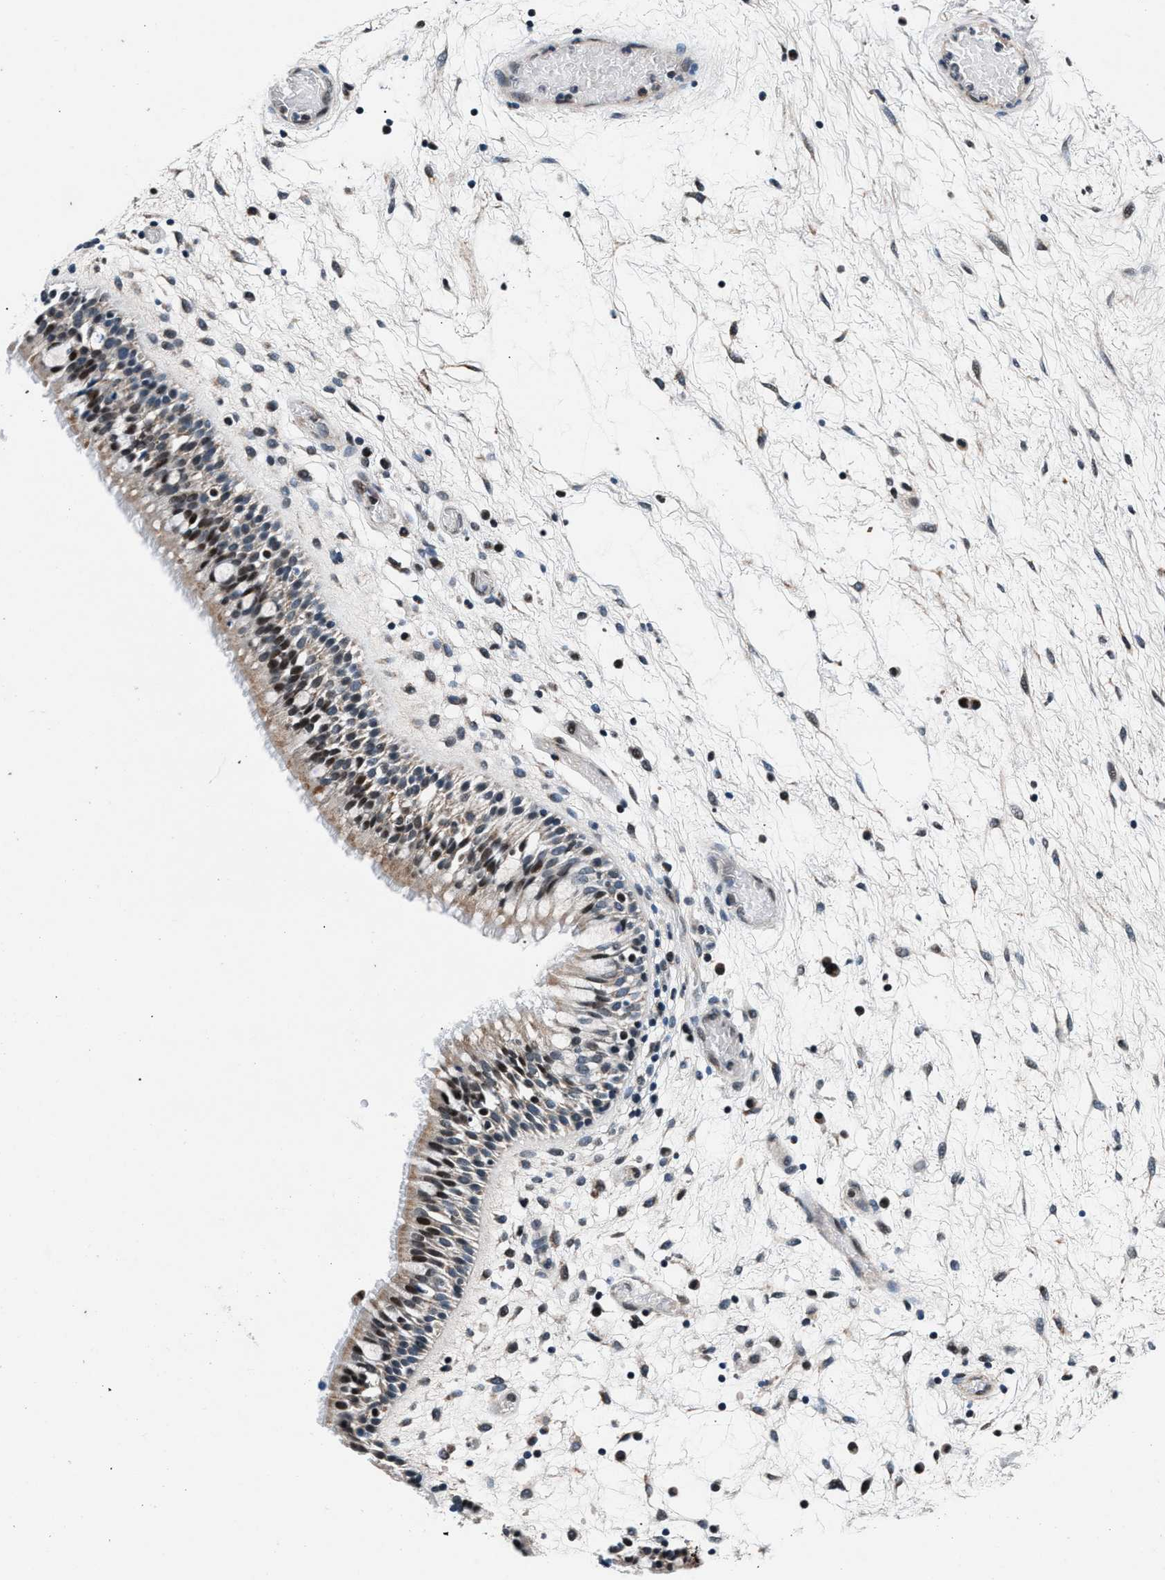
{"staining": {"intensity": "moderate", "quantity": ">75%", "location": "cytoplasmic/membranous,nuclear"}, "tissue": "nasopharynx", "cell_type": "Respiratory epithelial cells", "image_type": "normal", "snomed": [{"axis": "morphology", "description": "Normal tissue, NOS"}, {"axis": "morphology", "description": "Inflammation, NOS"}, {"axis": "topography", "description": "Nasopharynx"}], "caption": "Protein analysis of normal nasopharynx shows moderate cytoplasmic/membranous,nuclear positivity in approximately >75% of respiratory epithelial cells. The protein of interest is stained brown, and the nuclei are stained in blue (DAB (3,3'-diaminobenzidine) IHC with brightfield microscopy, high magnification).", "gene": "PRRC2B", "patient": {"sex": "male", "age": 48}}